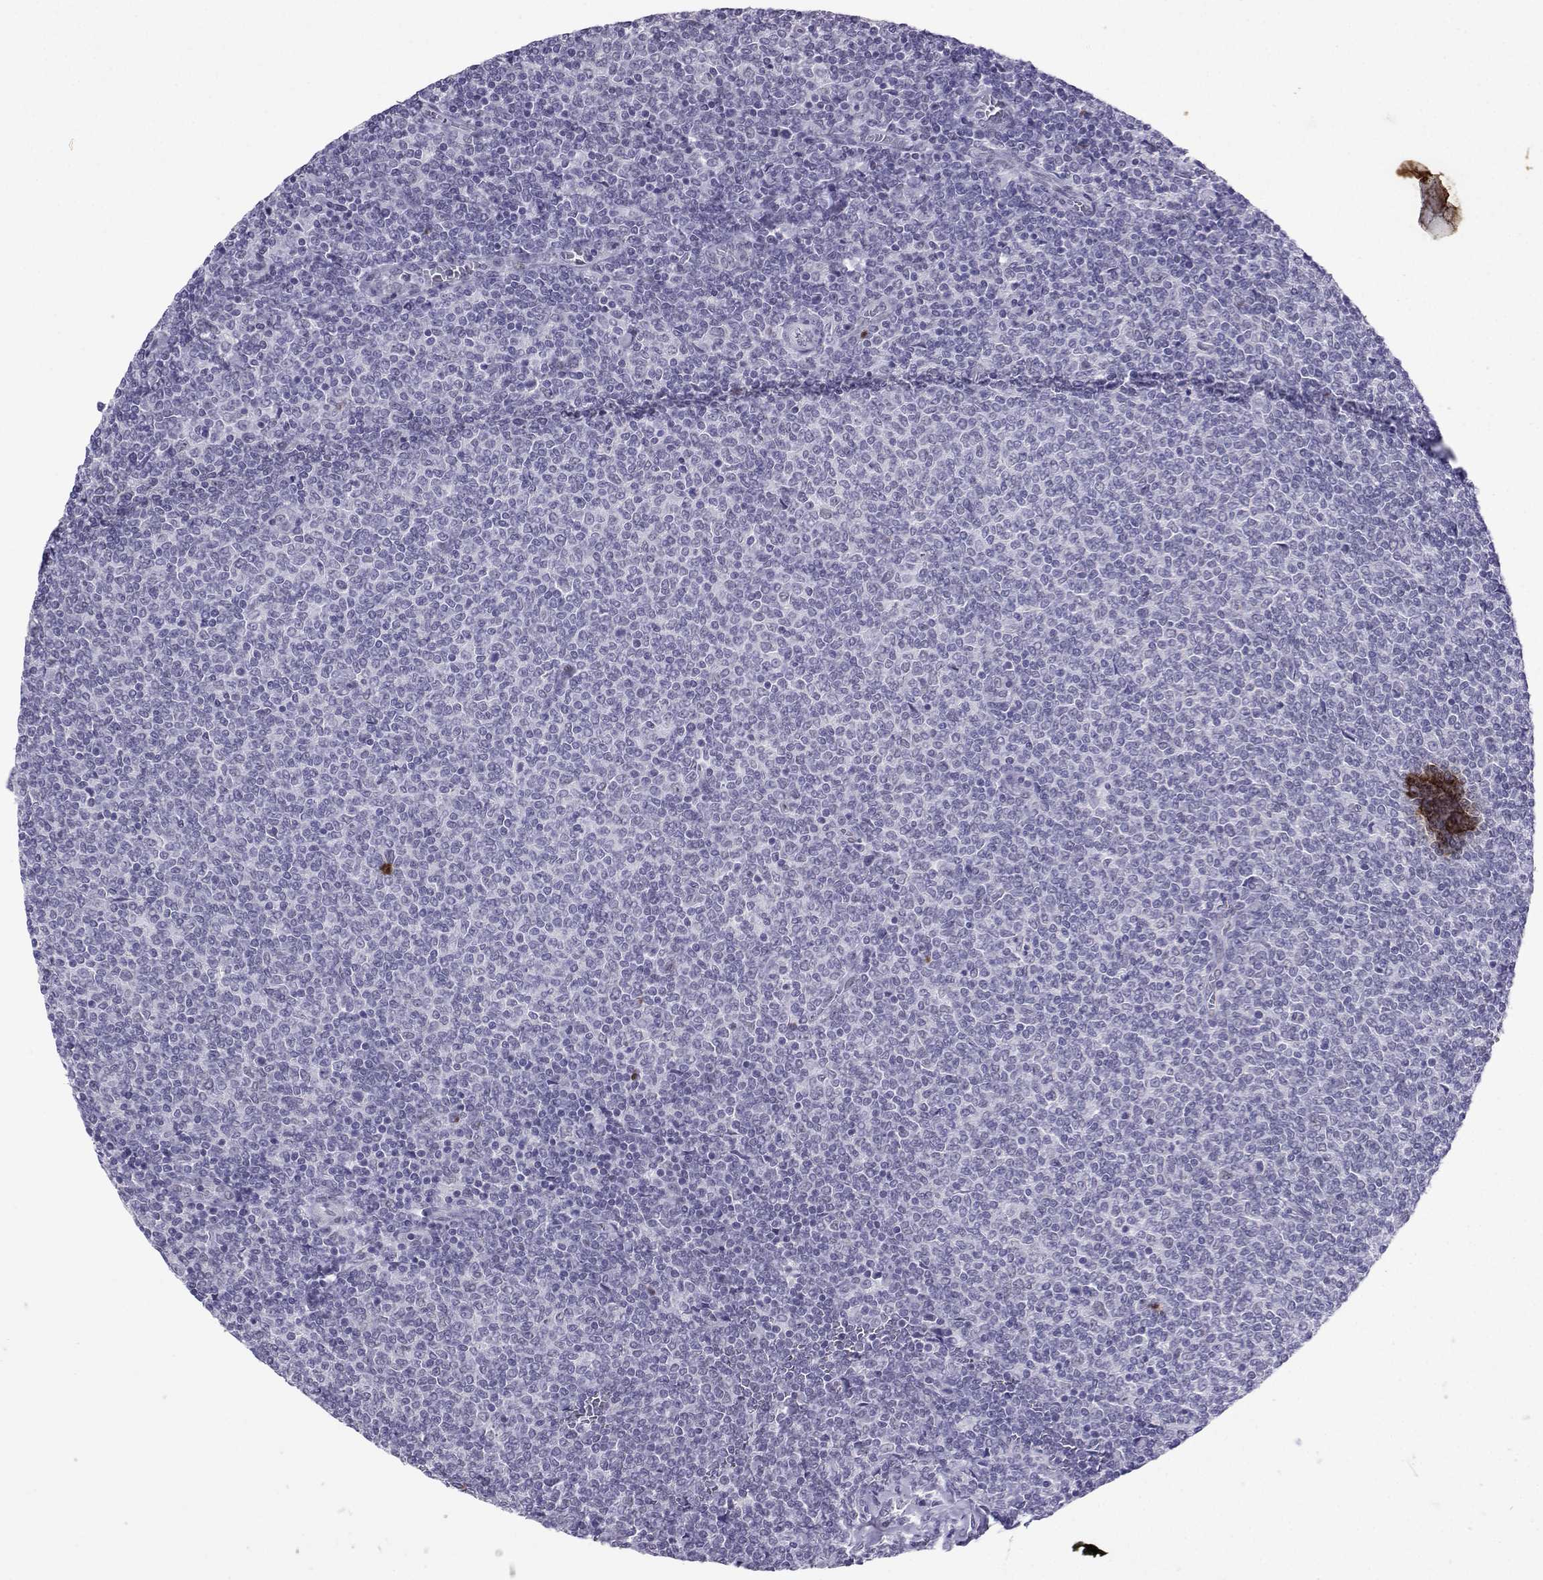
{"staining": {"intensity": "negative", "quantity": "none", "location": "none"}, "tissue": "lymphoma", "cell_type": "Tumor cells", "image_type": "cancer", "snomed": [{"axis": "morphology", "description": "Malignant lymphoma, non-Hodgkin's type, Low grade"}, {"axis": "topography", "description": "Lymph node"}], "caption": "A photomicrograph of human lymphoma is negative for staining in tumor cells.", "gene": "LORICRIN", "patient": {"sex": "male", "age": 52}}